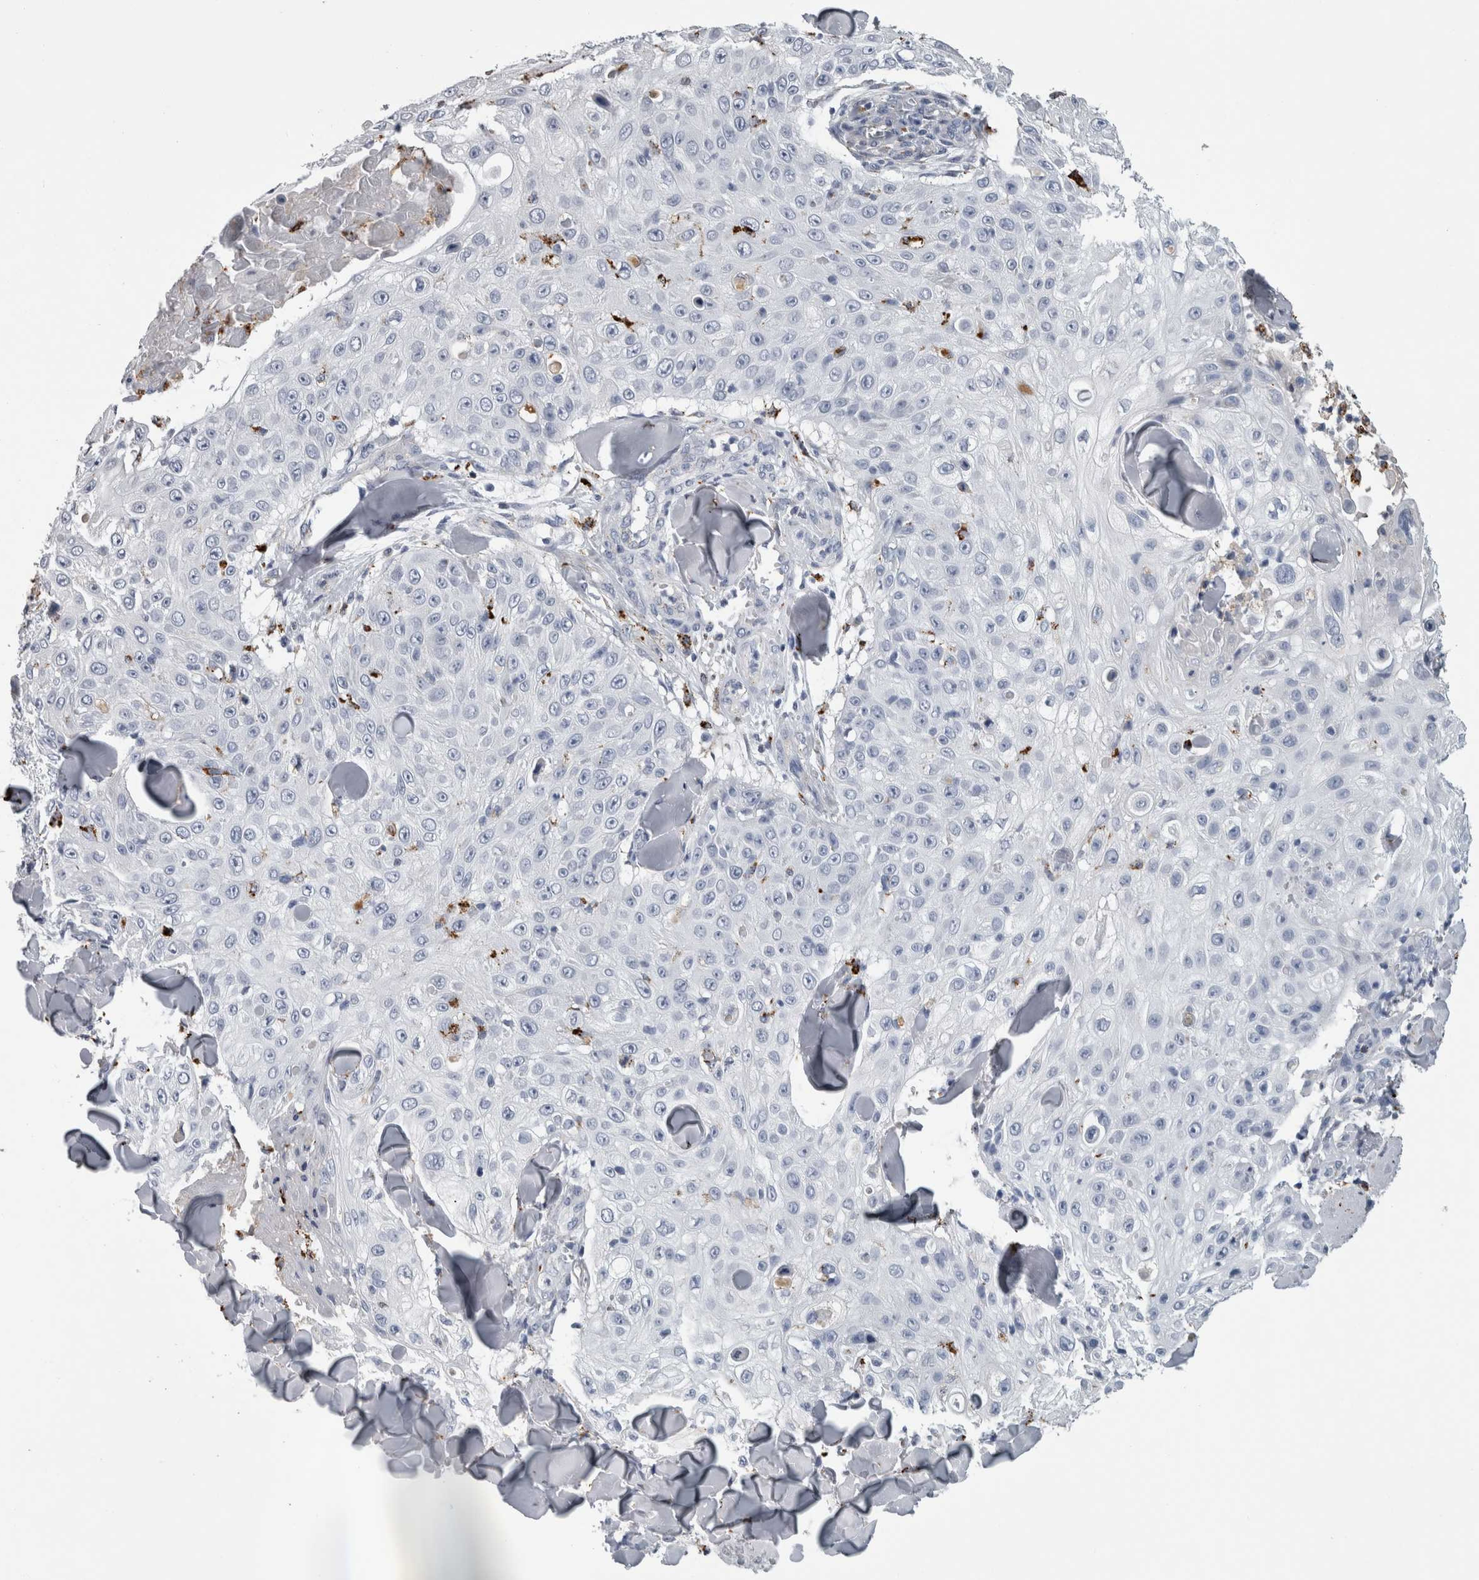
{"staining": {"intensity": "negative", "quantity": "none", "location": "none"}, "tissue": "skin cancer", "cell_type": "Tumor cells", "image_type": "cancer", "snomed": [{"axis": "morphology", "description": "Squamous cell carcinoma, NOS"}, {"axis": "topography", "description": "Skin"}], "caption": "A high-resolution image shows IHC staining of squamous cell carcinoma (skin), which demonstrates no significant staining in tumor cells.", "gene": "DPP7", "patient": {"sex": "male", "age": 86}}